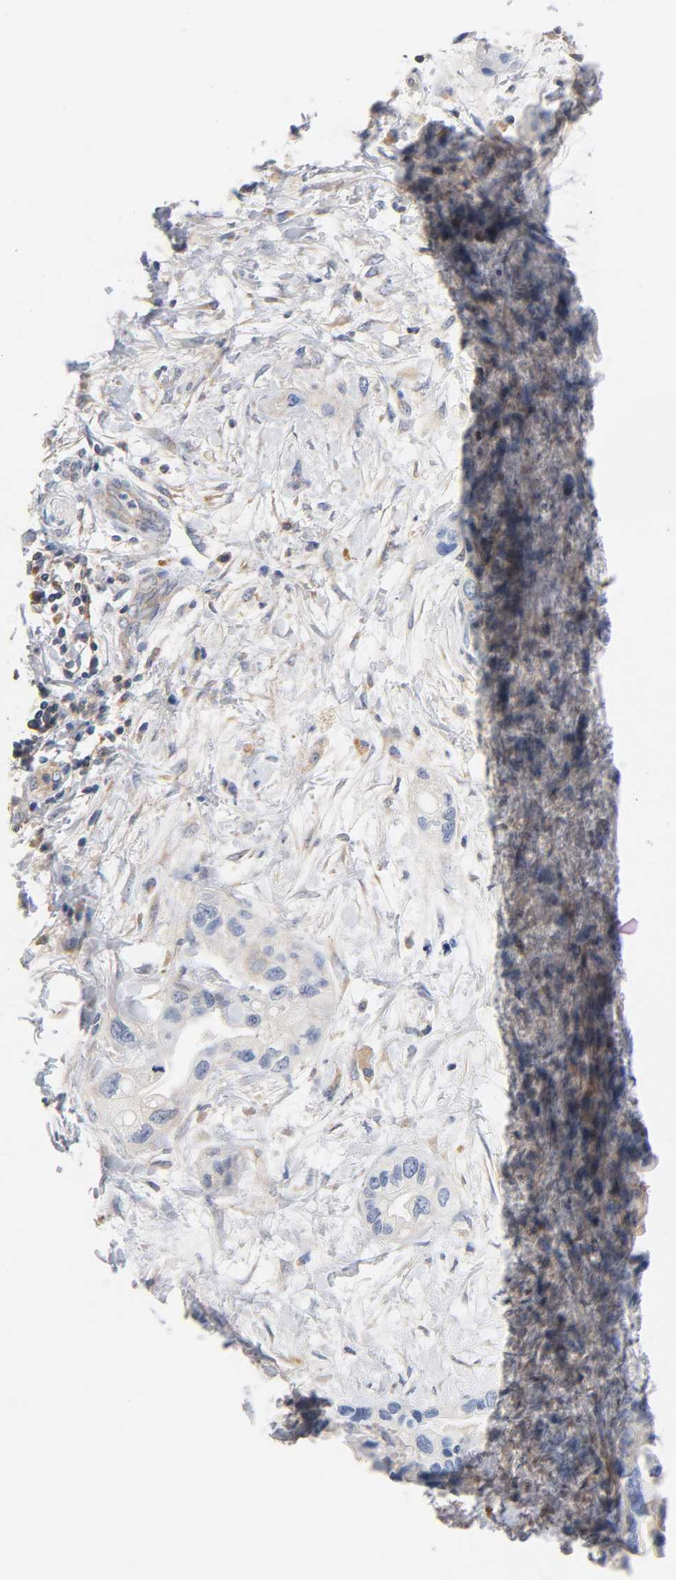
{"staining": {"intensity": "negative", "quantity": "none", "location": "none"}, "tissue": "pancreatic cancer", "cell_type": "Tumor cells", "image_type": "cancer", "snomed": [{"axis": "morphology", "description": "Adenocarcinoma, NOS"}, {"axis": "topography", "description": "Pancreas"}], "caption": "Immunohistochemistry (IHC) image of neoplastic tissue: human pancreatic adenocarcinoma stained with DAB (3,3'-diaminobenzidine) shows no significant protein expression in tumor cells.", "gene": "MALT1", "patient": {"sex": "female", "age": 77}}